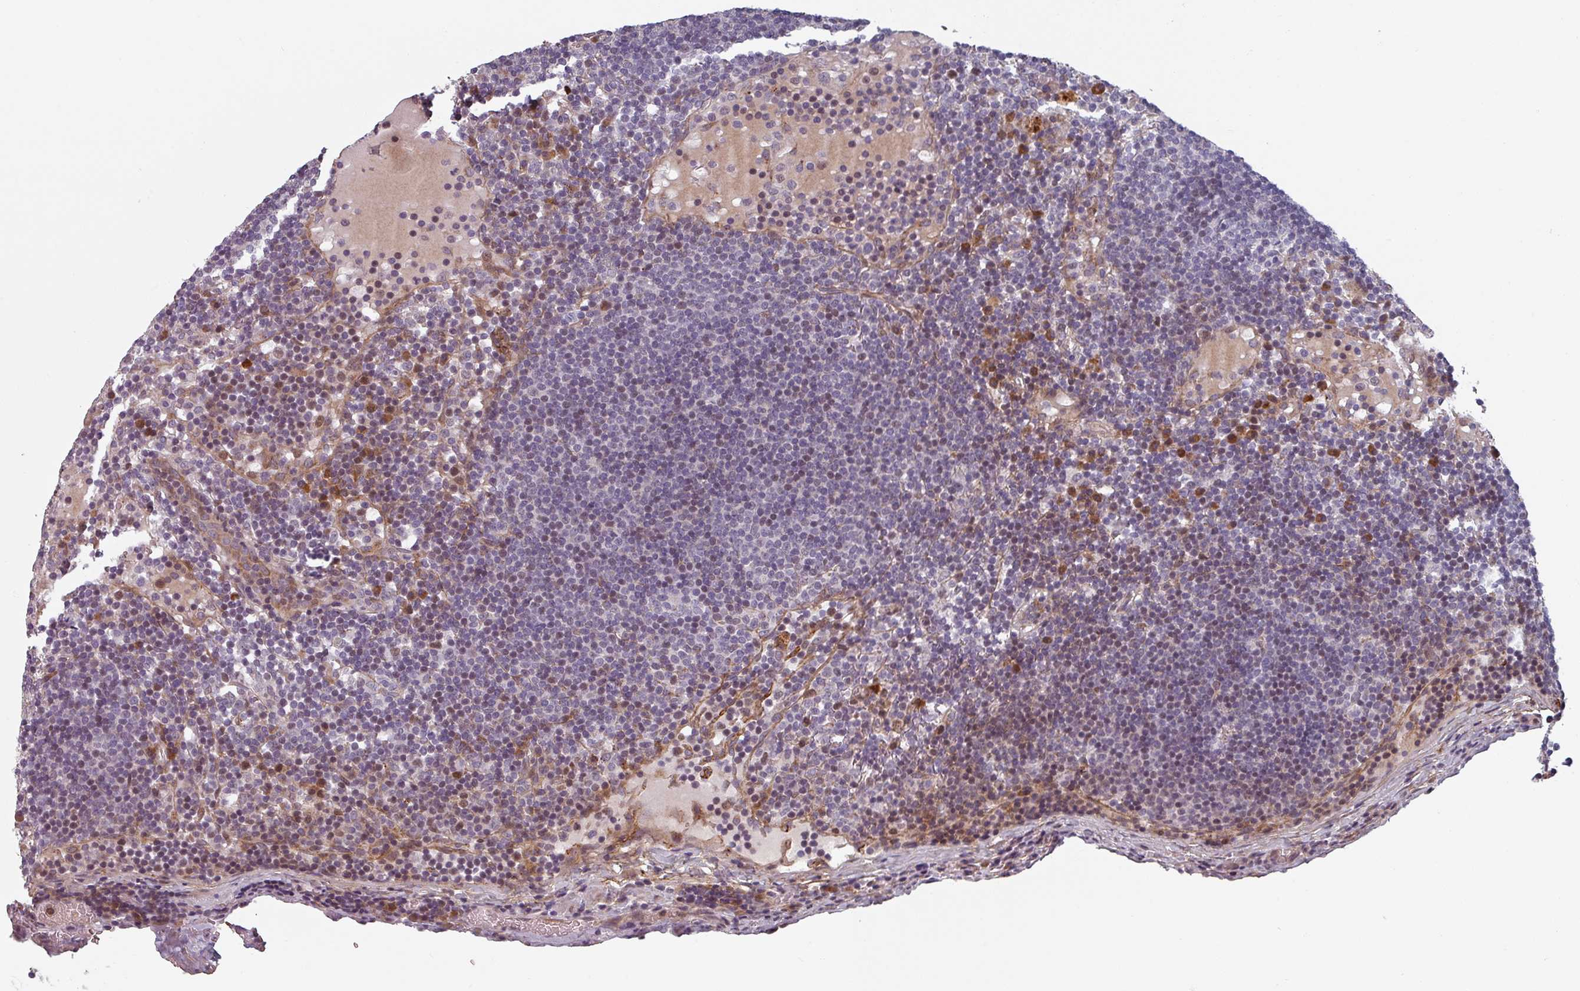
{"staining": {"intensity": "weak", "quantity": "<25%", "location": "nuclear"}, "tissue": "lymph node", "cell_type": "Non-germinal center cells", "image_type": "normal", "snomed": [{"axis": "morphology", "description": "Normal tissue, NOS"}, {"axis": "topography", "description": "Lymph node"}], "caption": "Immunohistochemistry of unremarkable lymph node exhibits no expression in non-germinal center cells. The staining was performed using DAB (3,3'-diaminobenzidine) to visualize the protein expression in brown, while the nuclei were stained in blue with hematoxylin (Magnification: 20x).", "gene": "CYB5RL", "patient": {"sex": "male", "age": 53}}